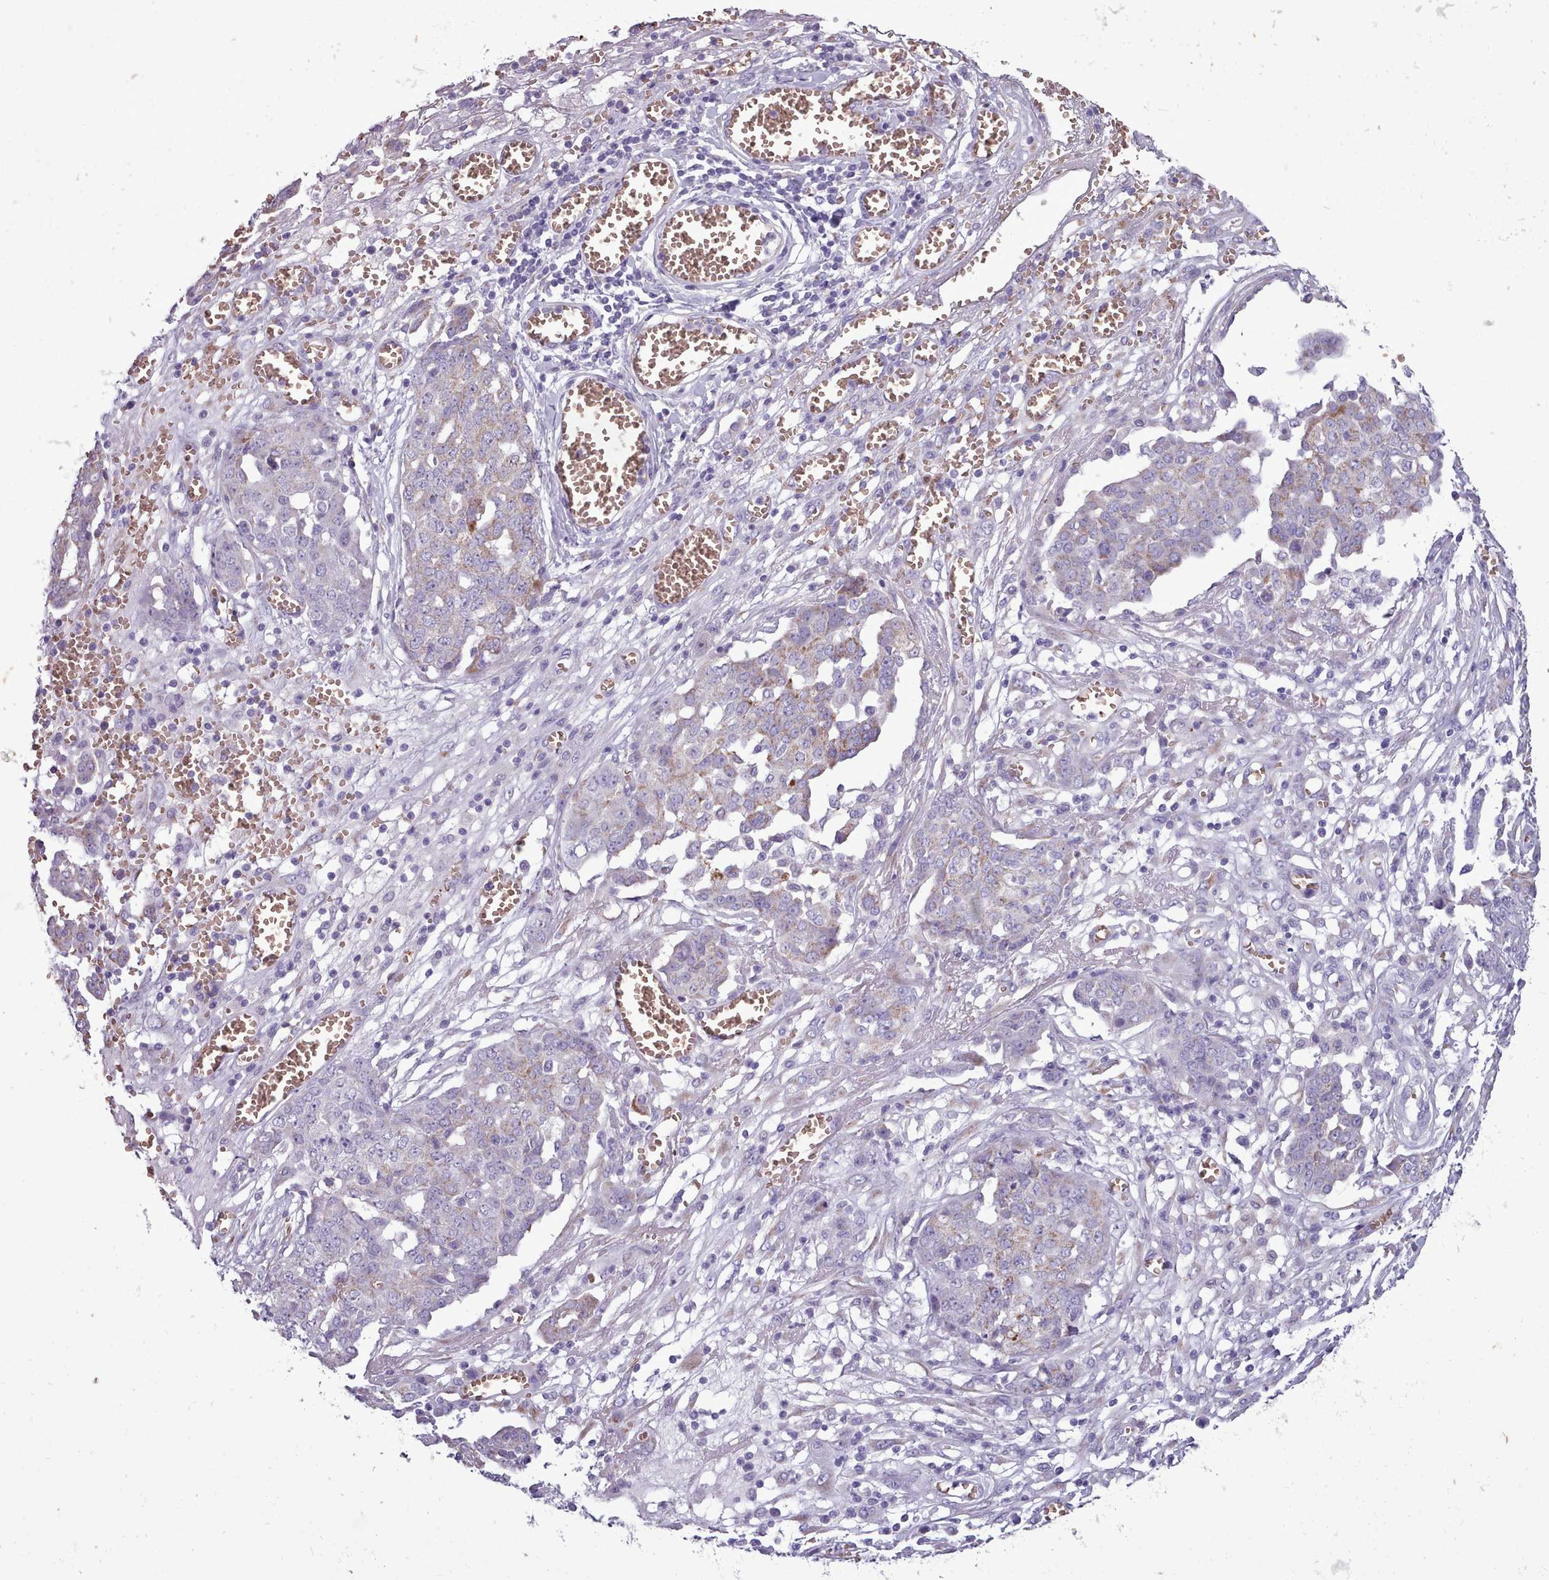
{"staining": {"intensity": "weak", "quantity": "<25%", "location": "cytoplasmic/membranous"}, "tissue": "ovarian cancer", "cell_type": "Tumor cells", "image_type": "cancer", "snomed": [{"axis": "morphology", "description": "Cystadenocarcinoma, serous, NOS"}, {"axis": "topography", "description": "Soft tissue"}, {"axis": "topography", "description": "Ovary"}], "caption": "There is no significant positivity in tumor cells of ovarian cancer.", "gene": "AK4", "patient": {"sex": "female", "age": 57}}